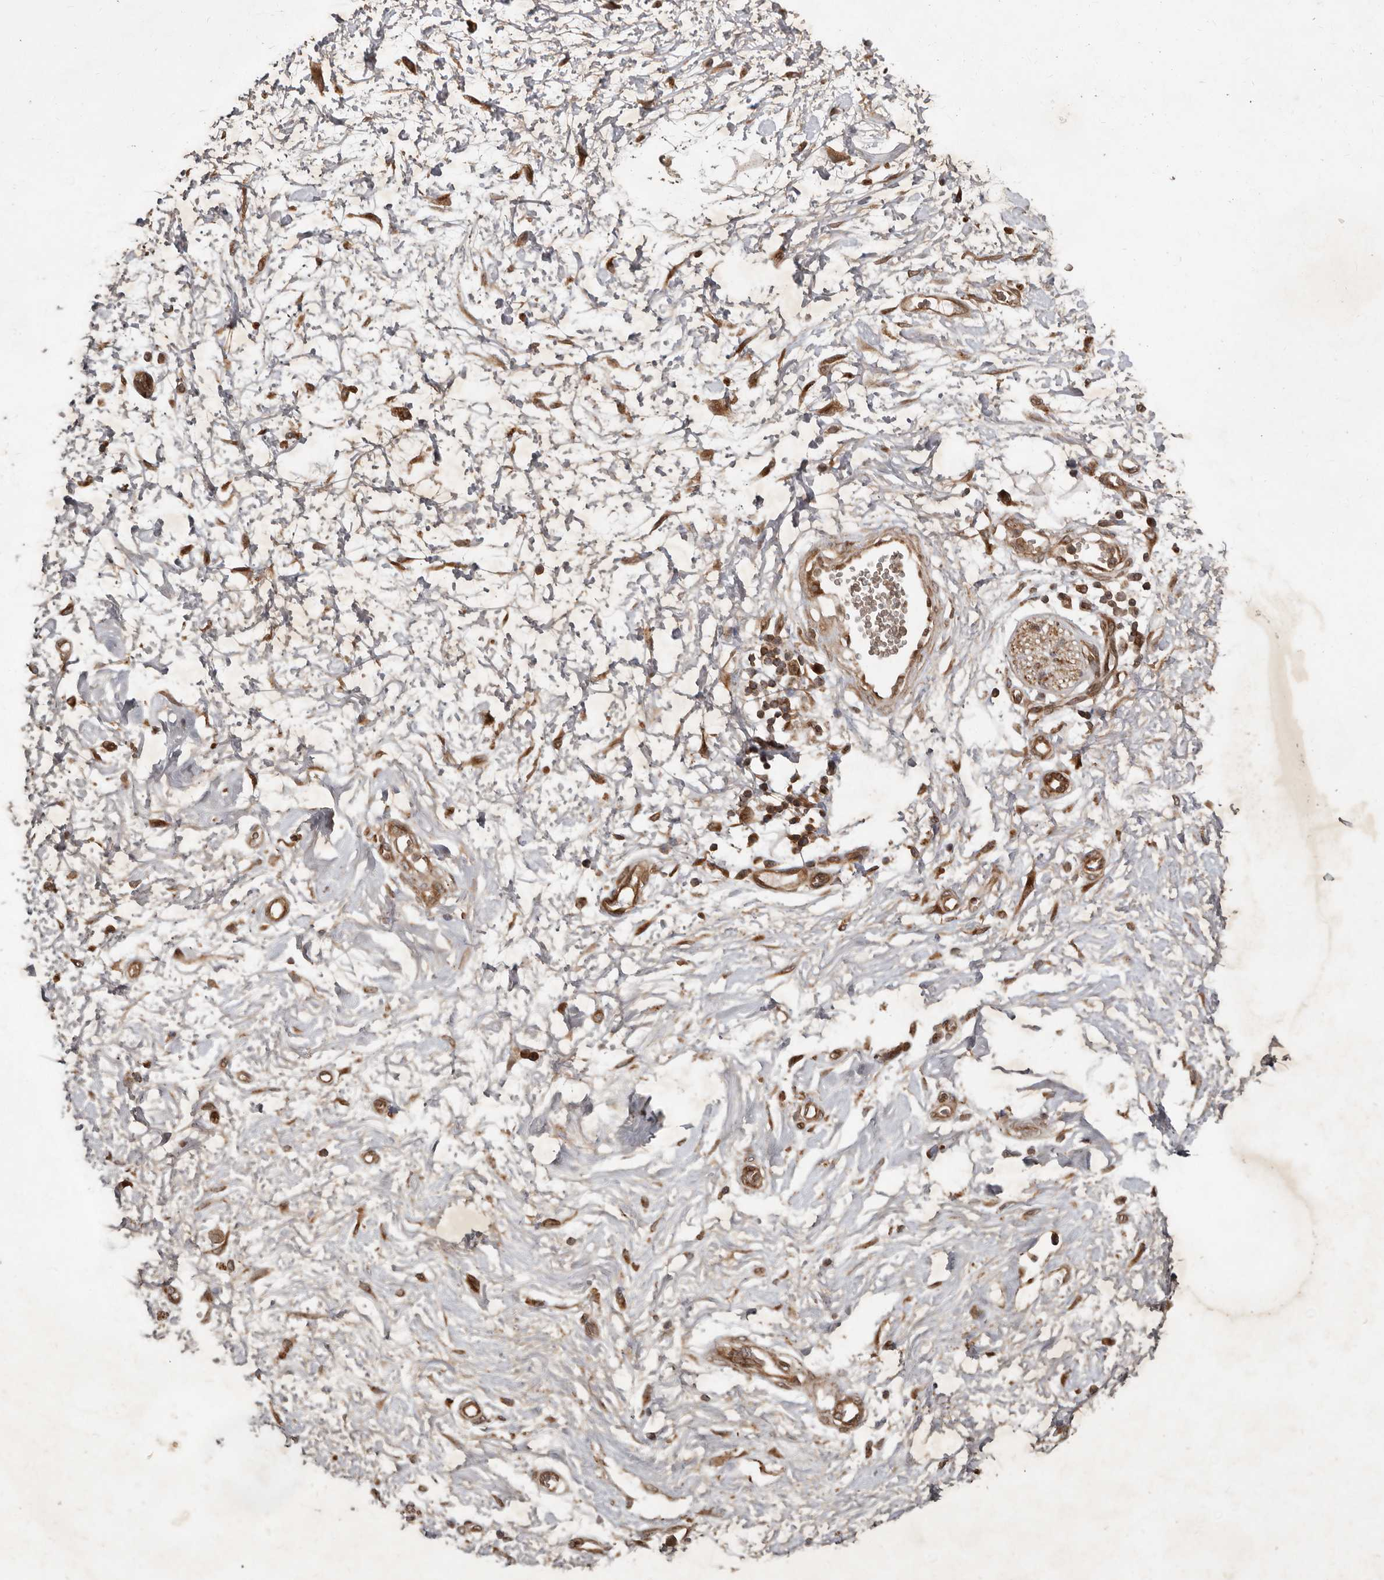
{"staining": {"intensity": "moderate", "quantity": ">75%", "location": "cytoplasmic/membranous"}, "tissue": "soft tissue", "cell_type": "Chondrocytes", "image_type": "normal", "snomed": [{"axis": "morphology", "description": "Normal tissue, NOS"}, {"axis": "morphology", "description": "Adenocarcinoma, NOS"}, {"axis": "topography", "description": "Pancreas"}, {"axis": "topography", "description": "Peripheral nerve tissue"}], "caption": "Protein analysis of benign soft tissue exhibits moderate cytoplasmic/membranous staining in about >75% of chondrocytes.", "gene": "STK36", "patient": {"sex": "male", "age": 59}}